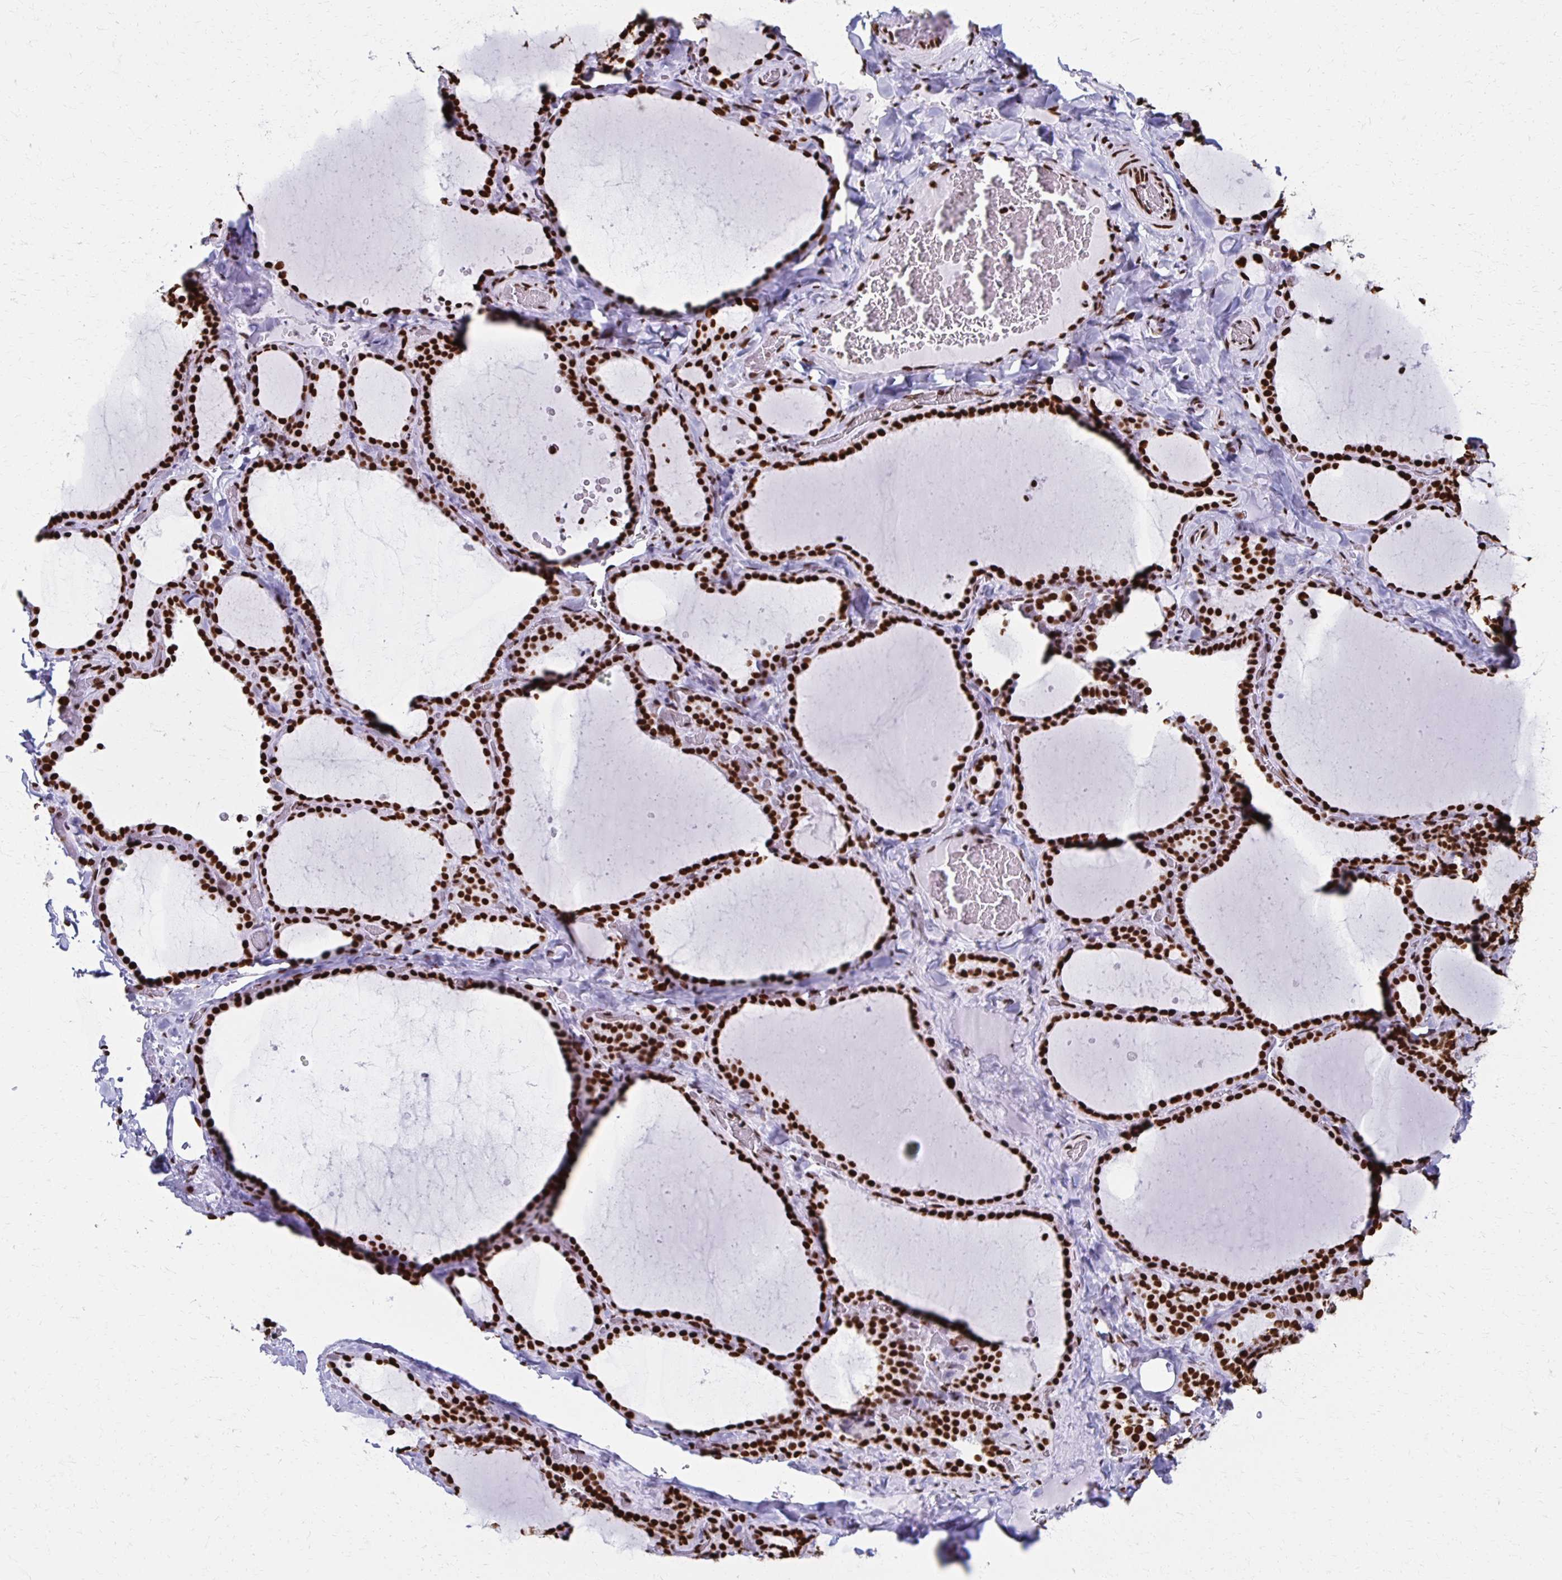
{"staining": {"intensity": "strong", "quantity": ">75%", "location": "nuclear"}, "tissue": "thyroid gland", "cell_type": "Glandular cells", "image_type": "normal", "snomed": [{"axis": "morphology", "description": "Normal tissue, NOS"}, {"axis": "topography", "description": "Thyroid gland"}], "caption": "Strong nuclear protein expression is appreciated in approximately >75% of glandular cells in thyroid gland.", "gene": "NONO", "patient": {"sex": "female", "age": 22}}